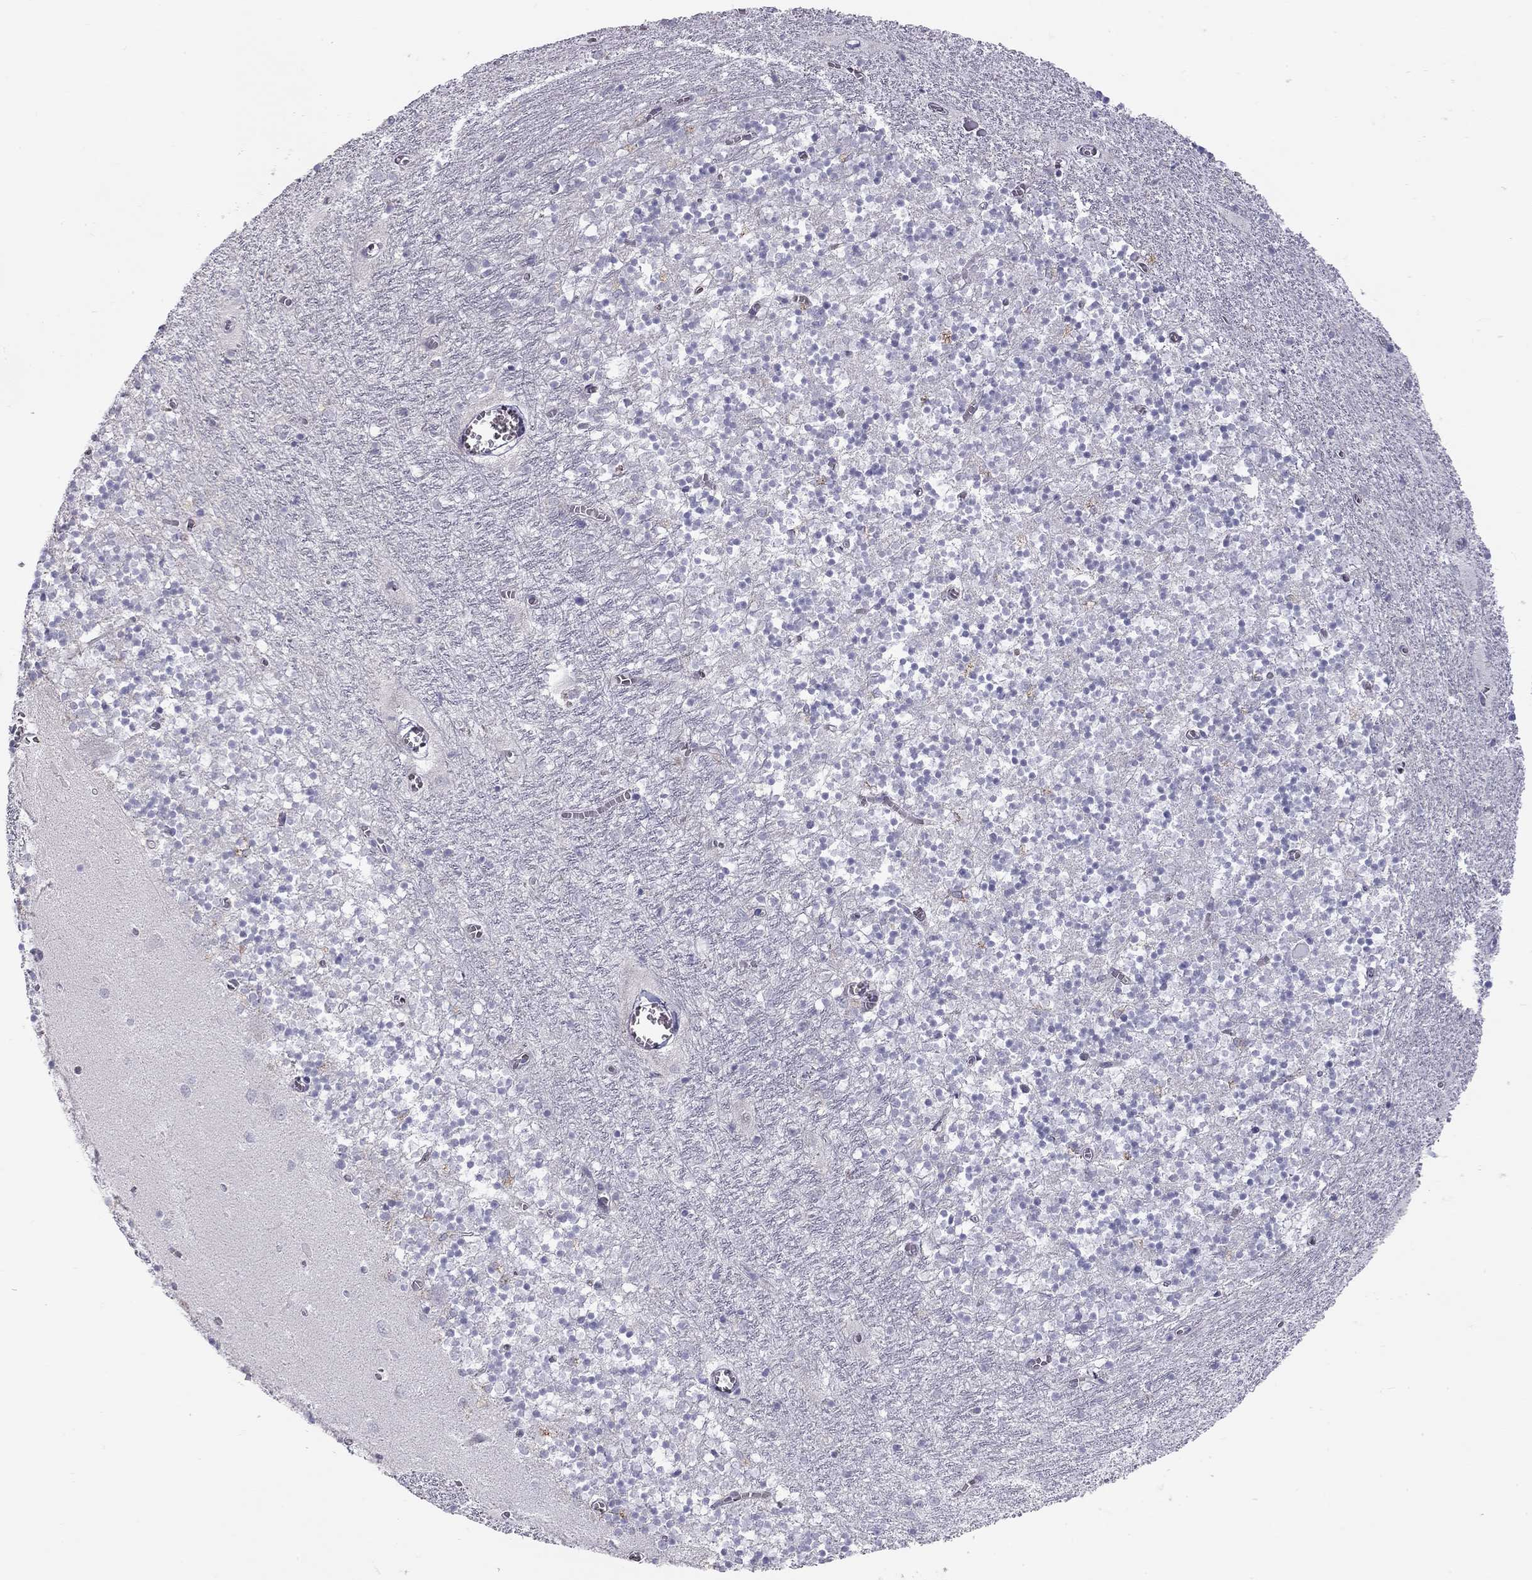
{"staining": {"intensity": "negative", "quantity": "none", "location": "none"}, "tissue": "cerebellum", "cell_type": "Cells in granular layer", "image_type": "normal", "snomed": [{"axis": "morphology", "description": "Normal tissue, NOS"}, {"axis": "topography", "description": "Cerebellum"}], "caption": "An IHC histopathology image of benign cerebellum is shown. There is no staining in cells in granular layer of cerebellum.", "gene": "TDRD6", "patient": {"sex": "female", "age": 64}}